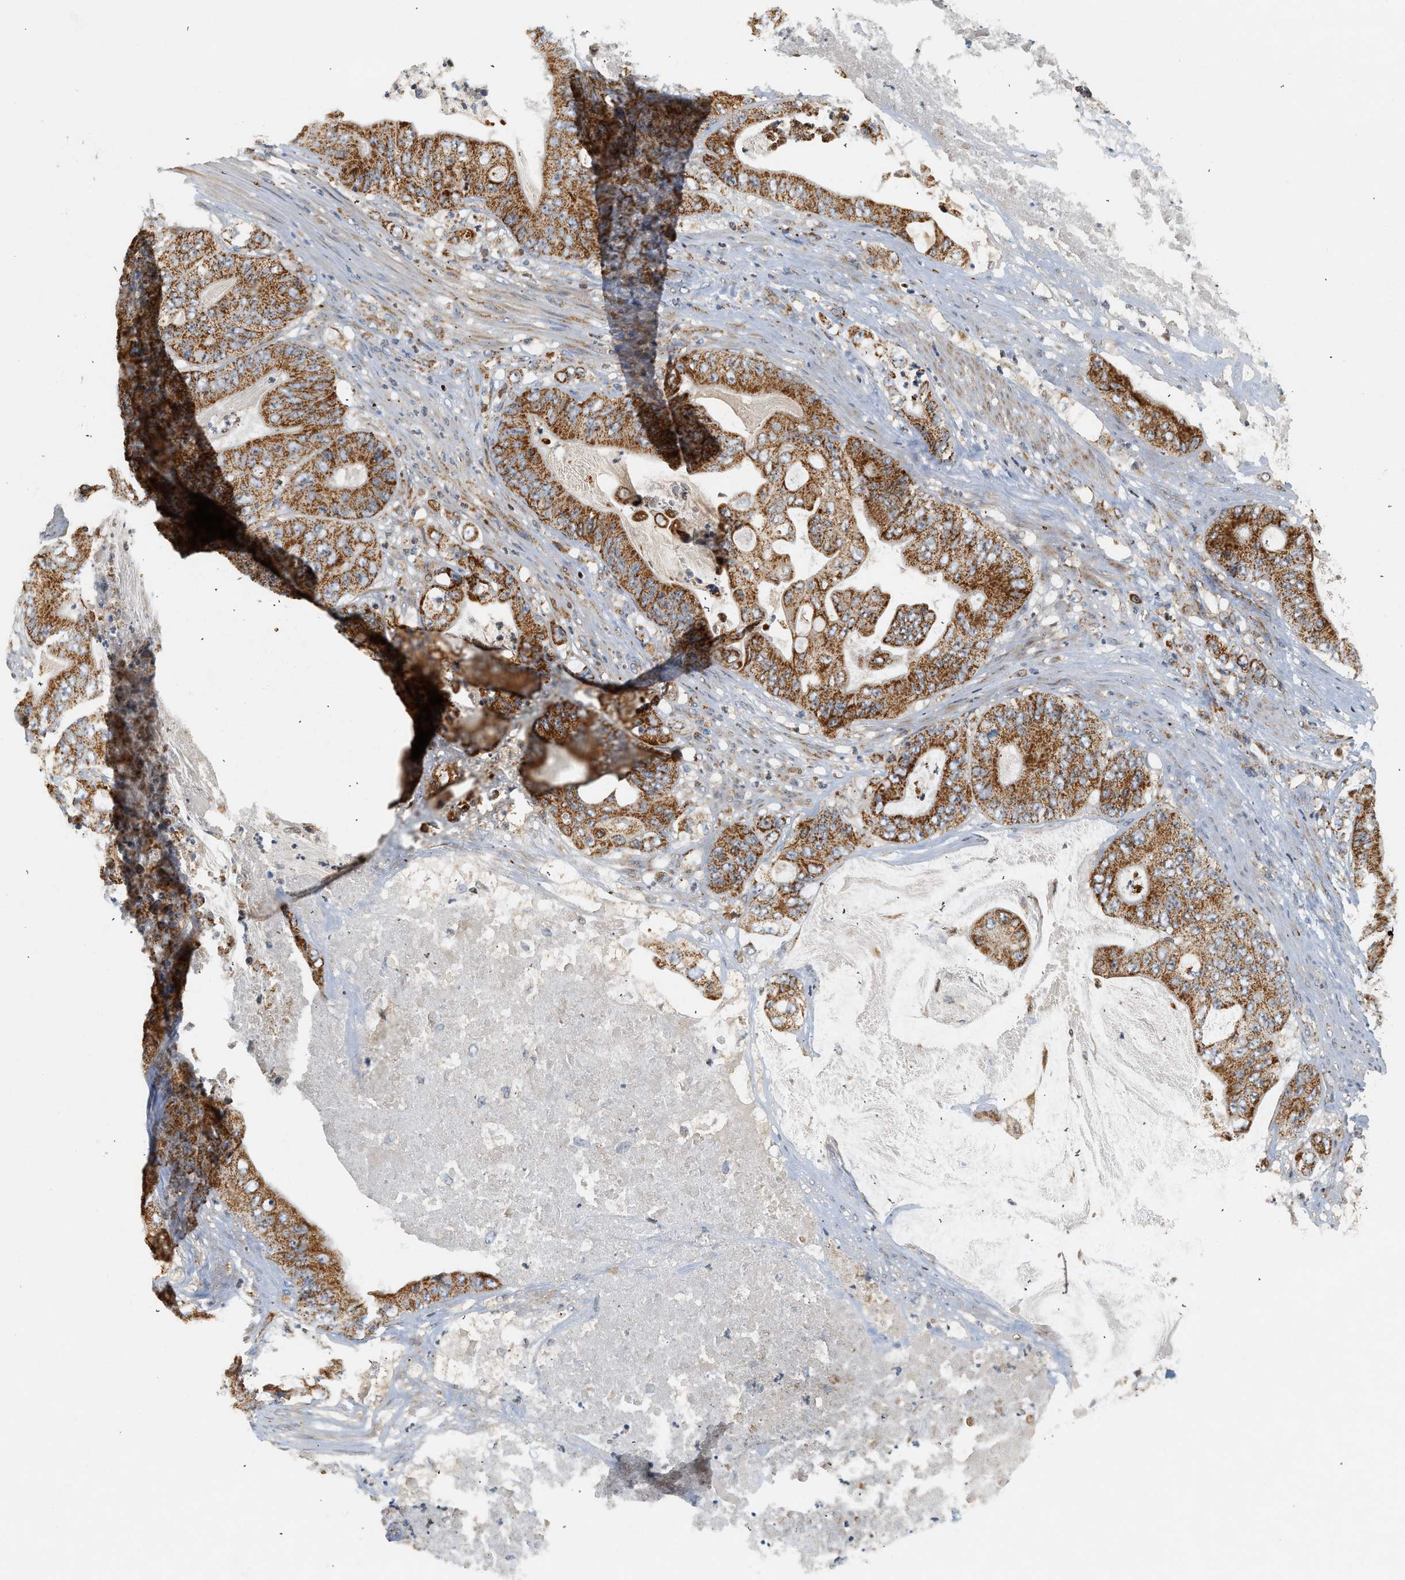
{"staining": {"intensity": "strong", "quantity": ">75%", "location": "cytoplasmic/membranous"}, "tissue": "stomach cancer", "cell_type": "Tumor cells", "image_type": "cancer", "snomed": [{"axis": "morphology", "description": "Adenocarcinoma, NOS"}, {"axis": "topography", "description": "Stomach"}], "caption": "Immunohistochemistry staining of stomach adenocarcinoma, which reveals high levels of strong cytoplasmic/membranous positivity in approximately >75% of tumor cells indicating strong cytoplasmic/membranous protein positivity. The staining was performed using DAB (3,3'-diaminobenzidine) (brown) for protein detection and nuclei were counterstained in hematoxylin (blue).", "gene": "MCU", "patient": {"sex": "female", "age": 73}}